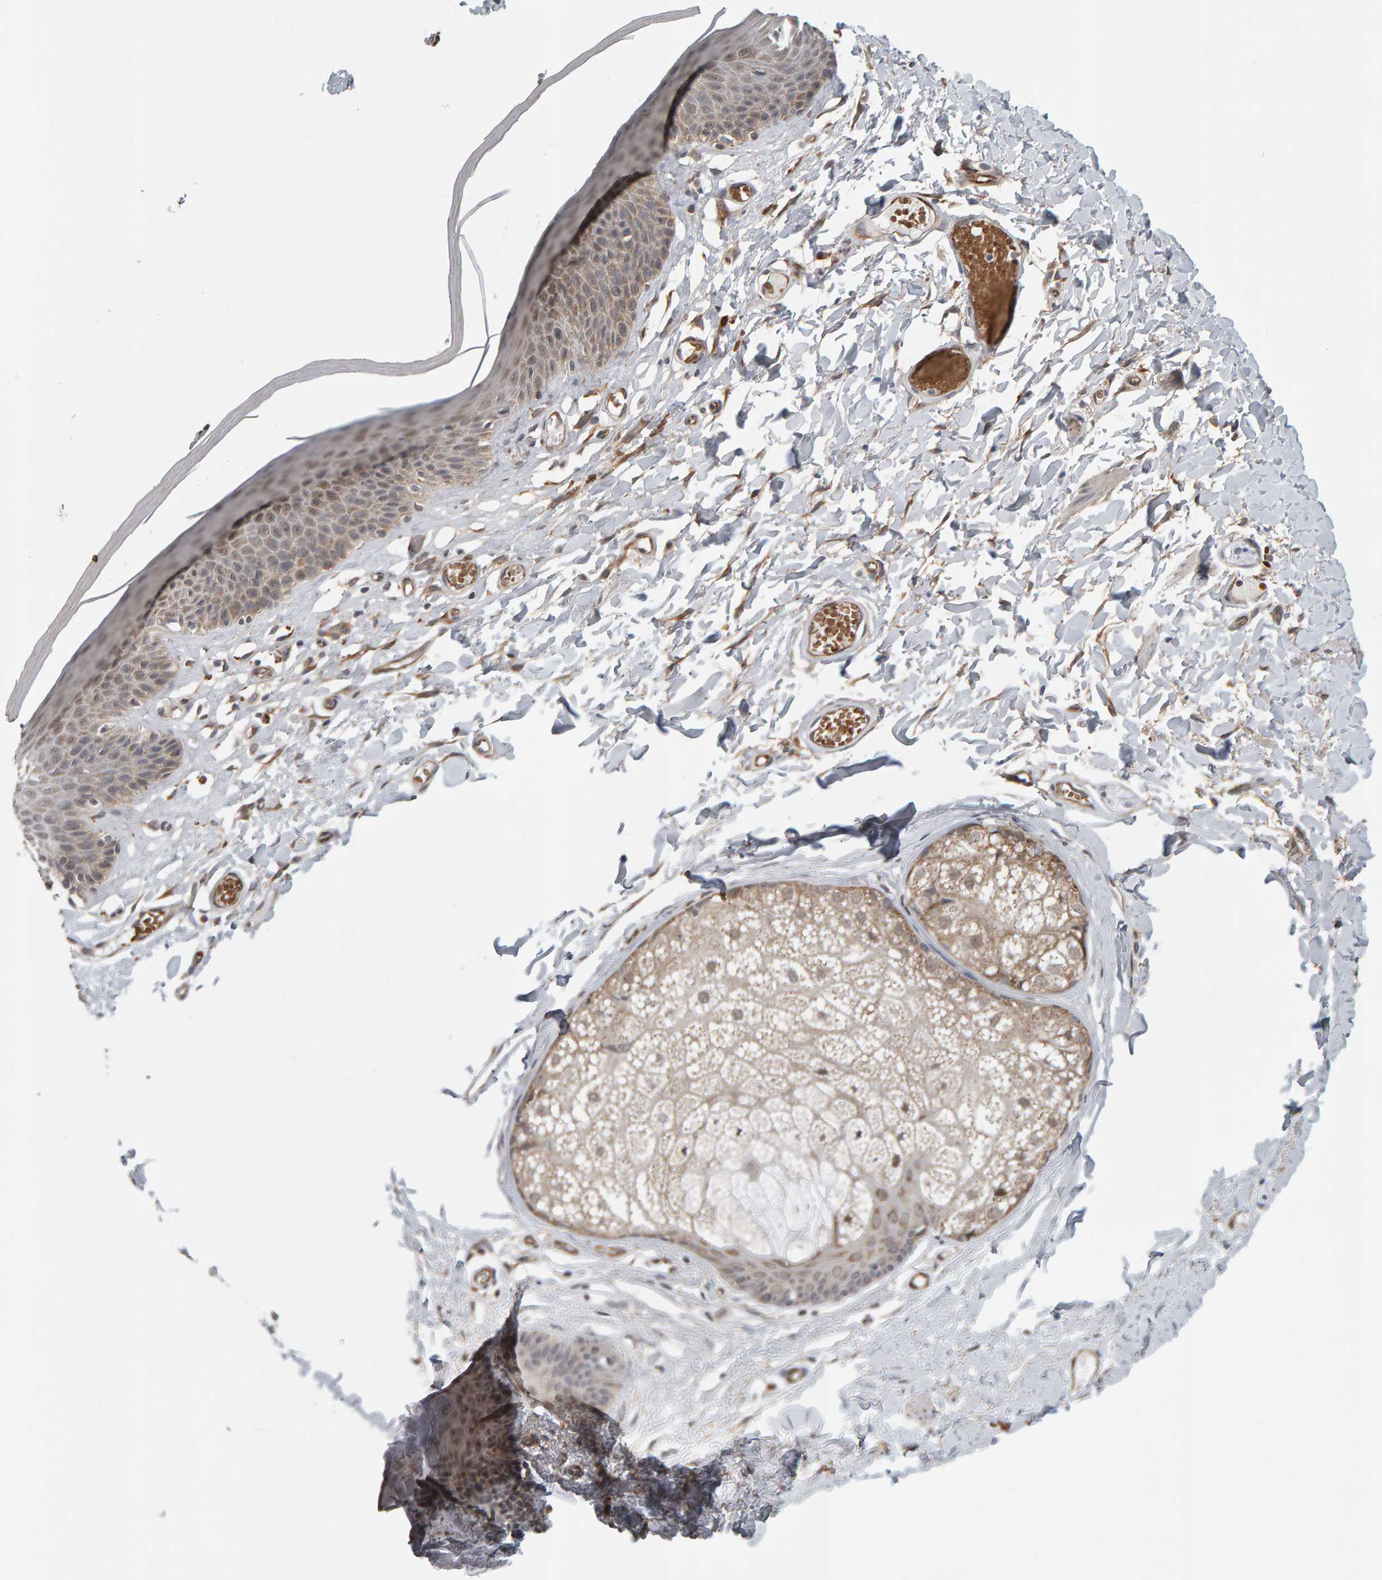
{"staining": {"intensity": "moderate", "quantity": ">75%", "location": "cytoplasmic/membranous"}, "tissue": "skin", "cell_type": "Epidermal cells", "image_type": "normal", "snomed": [{"axis": "morphology", "description": "Normal tissue, NOS"}, {"axis": "topography", "description": "Vulva"}], "caption": "Immunohistochemical staining of normal skin reveals moderate cytoplasmic/membranous protein positivity in approximately >75% of epidermal cells.", "gene": "DAP3", "patient": {"sex": "female", "age": 73}}